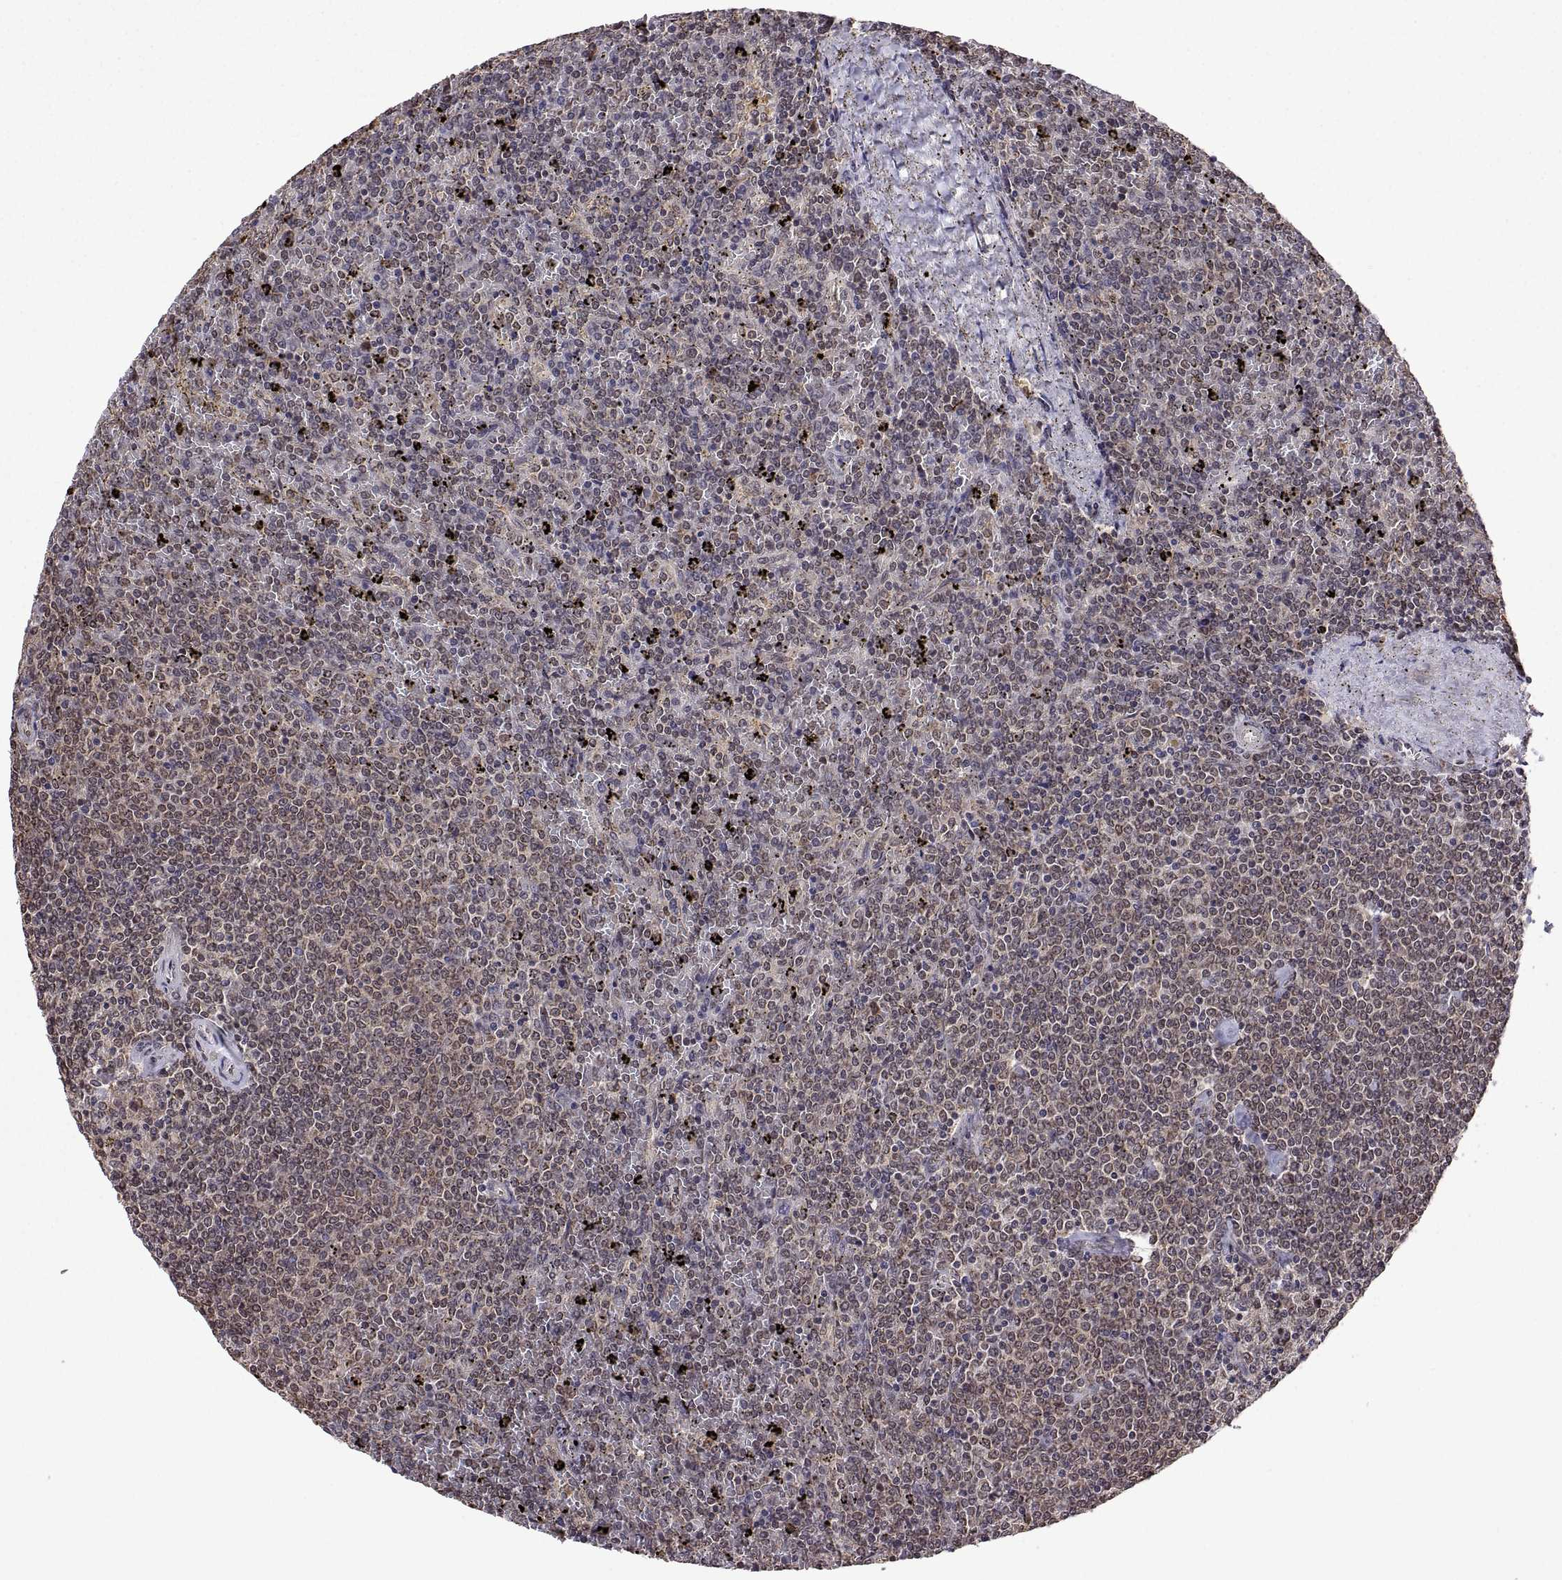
{"staining": {"intensity": "negative", "quantity": "none", "location": "none"}, "tissue": "lymphoma", "cell_type": "Tumor cells", "image_type": "cancer", "snomed": [{"axis": "morphology", "description": "Malignant lymphoma, non-Hodgkin's type, Low grade"}, {"axis": "topography", "description": "Spleen"}], "caption": "Tumor cells are negative for brown protein staining in lymphoma.", "gene": "ZNRF2", "patient": {"sex": "female", "age": 77}}